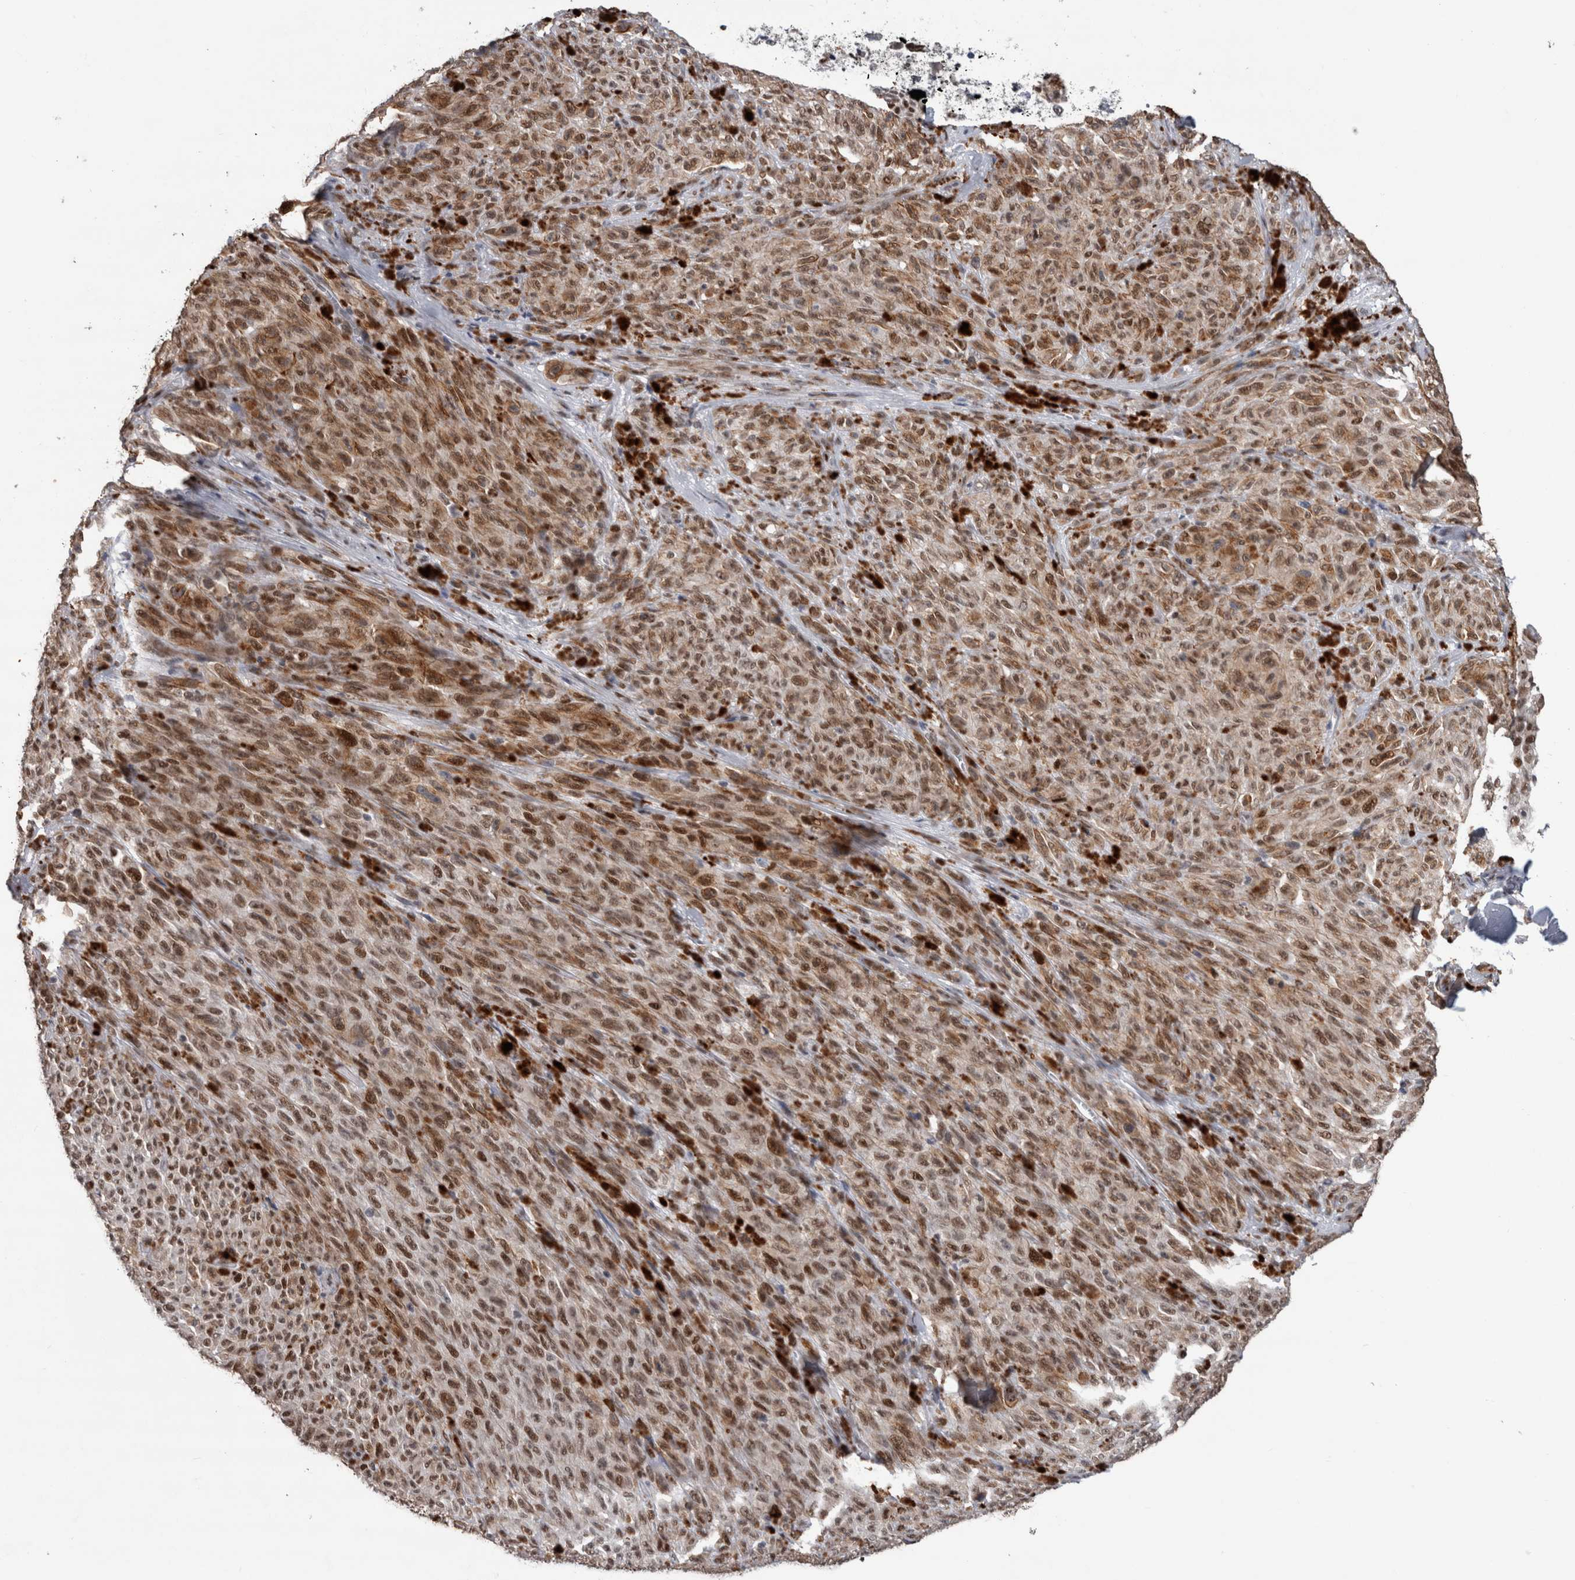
{"staining": {"intensity": "moderate", "quantity": ">75%", "location": "nuclear"}, "tissue": "melanoma", "cell_type": "Tumor cells", "image_type": "cancer", "snomed": [{"axis": "morphology", "description": "Malignant melanoma, NOS"}, {"axis": "topography", "description": "Skin"}], "caption": "Malignant melanoma stained with DAB (3,3'-diaminobenzidine) IHC displays medium levels of moderate nuclear staining in about >75% of tumor cells.", "gene": "POLD2", "patient": {"sex": "female", "age": 82}}